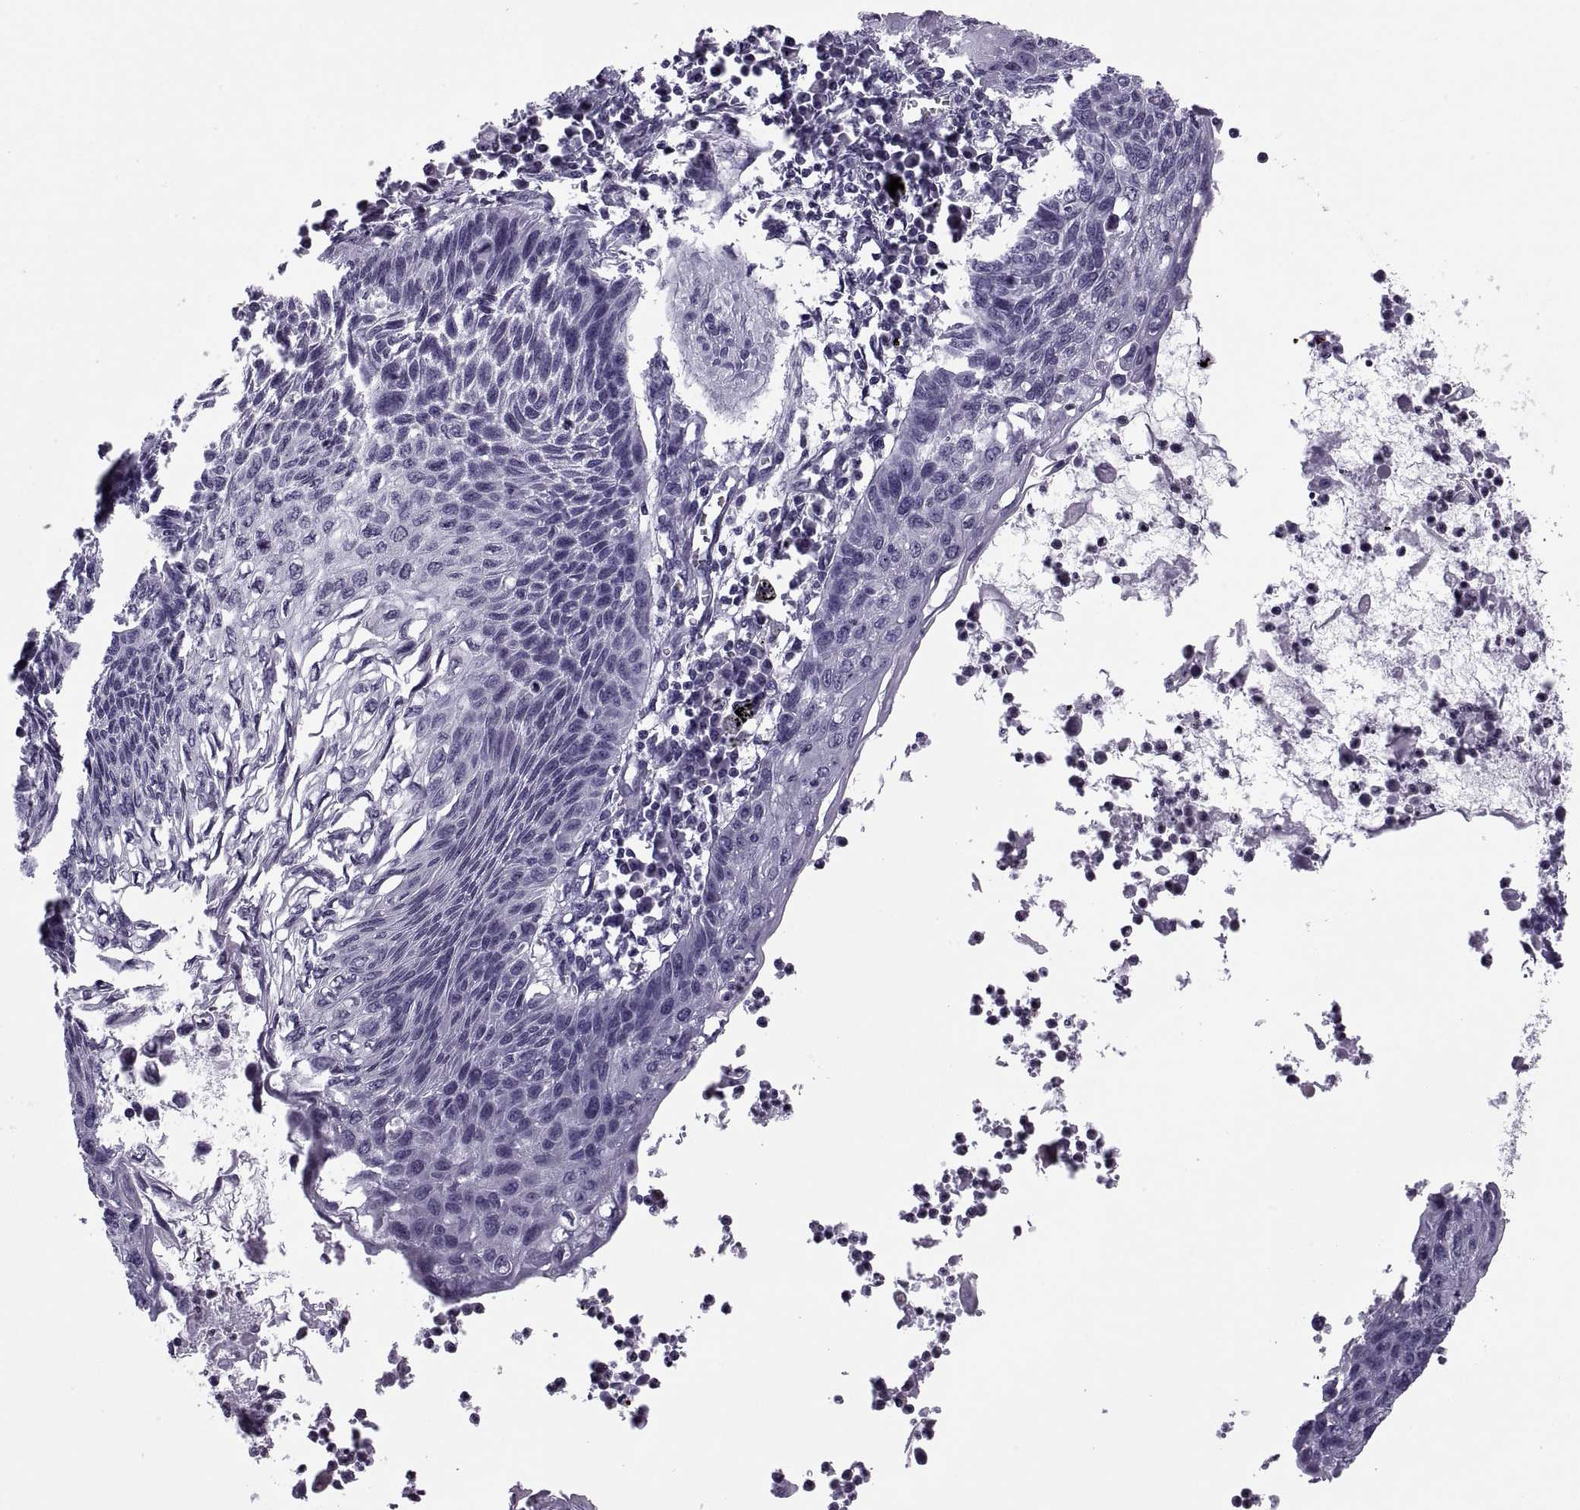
{"staining": {"intensity": "negative", "quantity": "none", "location": "none"}, "tissue": "lung cancer", "cell_type": "Tumor cells", "image_type": "cancer", "snomed": [{"axis": "morphology", "description": "Squamous cell carcinoma, NOS"}, {"axis": "topography", "description": "Lung"}], "caption": "IHC micrograph of squamous cell carcinoma (lung) stained for a protein (brown), which displays no positivity in tumor cells.", "gene": "H1-8", "patient": {"sex": "male", "age": 78}}